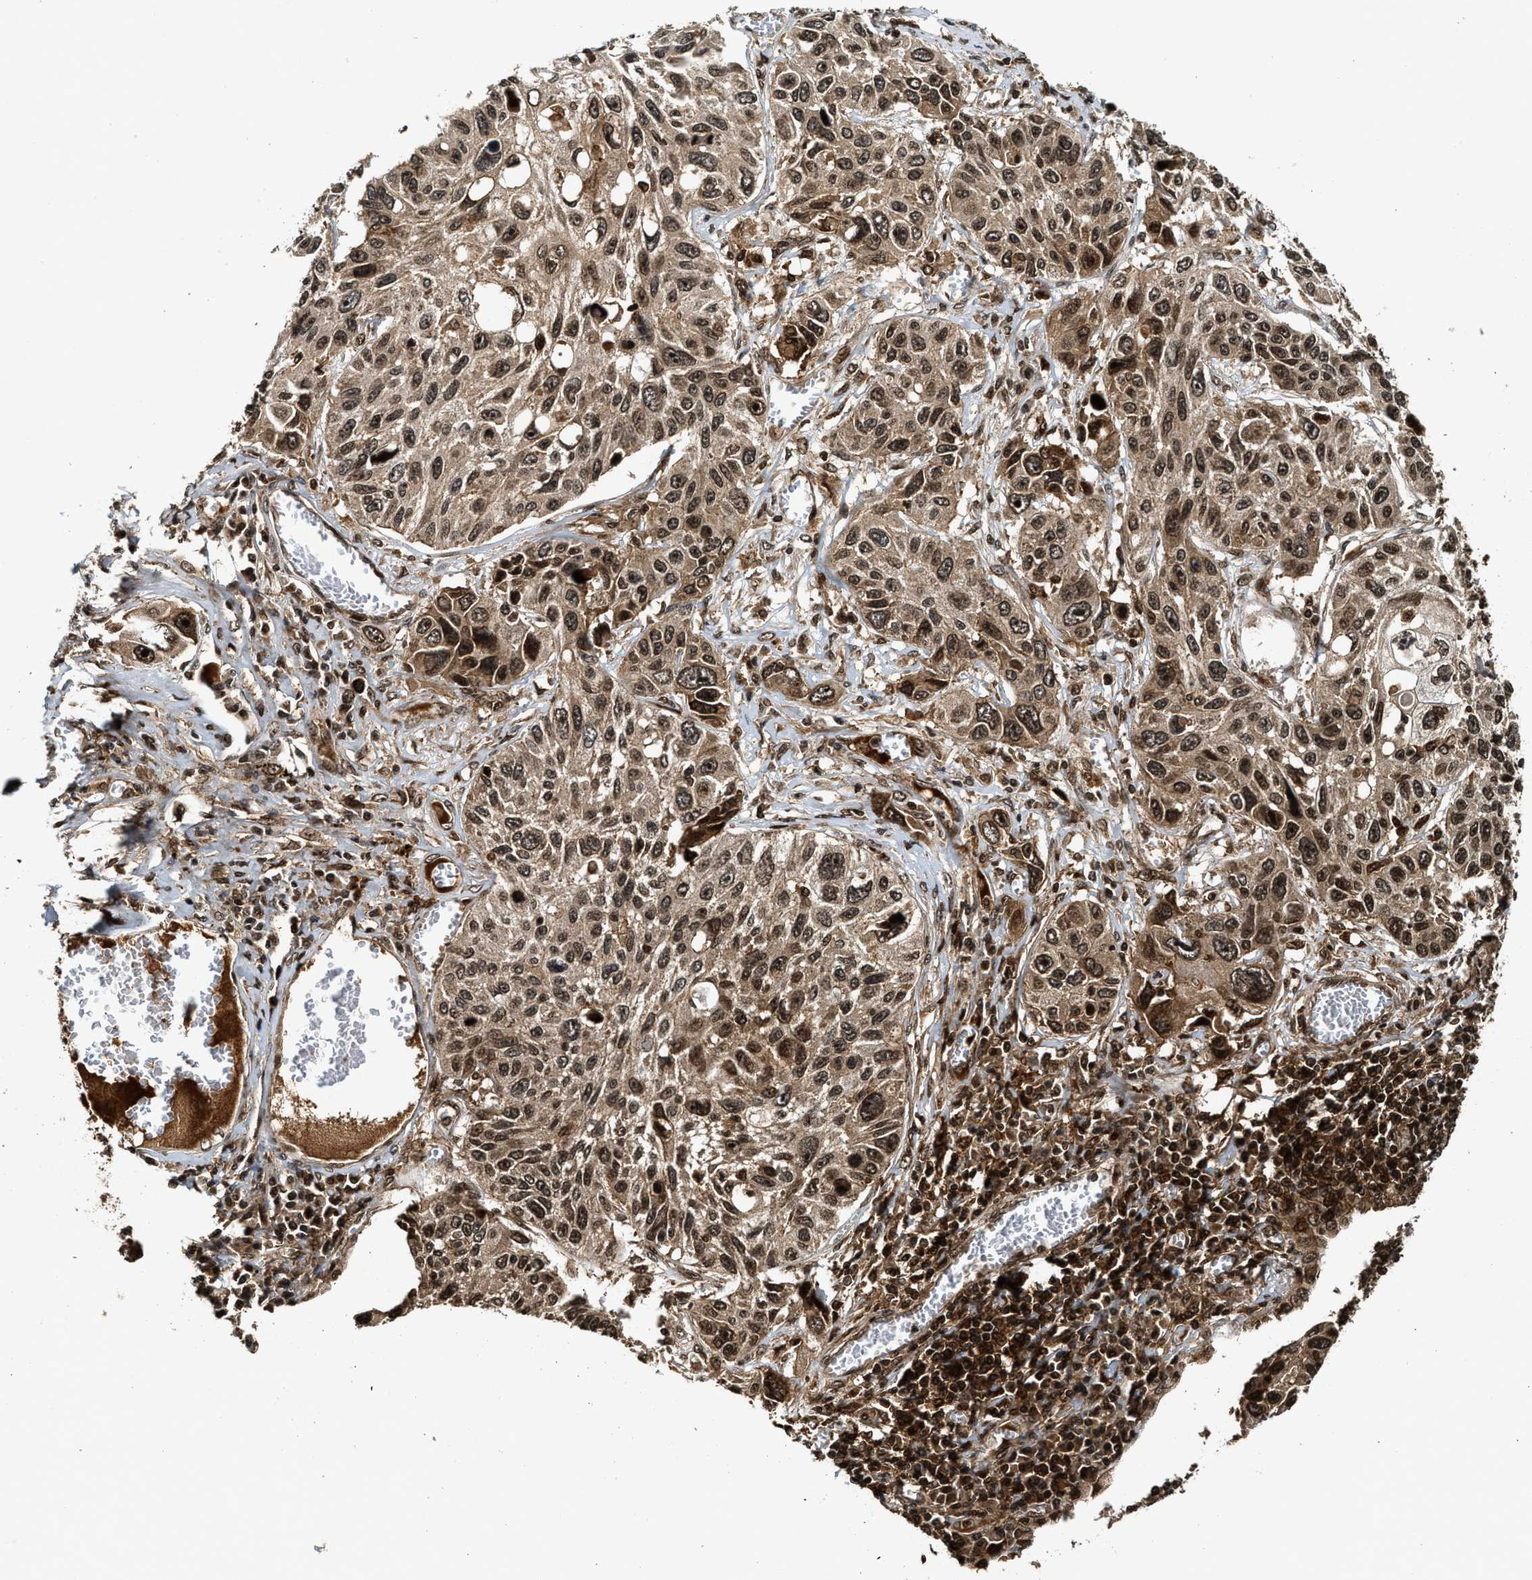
{"staining": {"intensity": "moderate", "quantity": ">75%", "location": "cytoplasmic/membranous,nuclear"}, "tissue": "lung cancer", "cell_type": "Tumor cells", "image_type": "cancer", "snomed": [{"axis": "morphology", "description": "Squamous cell carcinoma, NOS"}, {"axis": "topography", "description": "Lung"}], "caption": "Lung squamous cell carcinoma stained with DAB (3,3'-diaminobenzidine) immunohistochemistry shows medium levels of moderate cytoplasmic/membranous and nuclear positivity in approximately >75% of tumor cells.", "gene": "MDM2", "patient": {"sex": "male", "age": 71}}